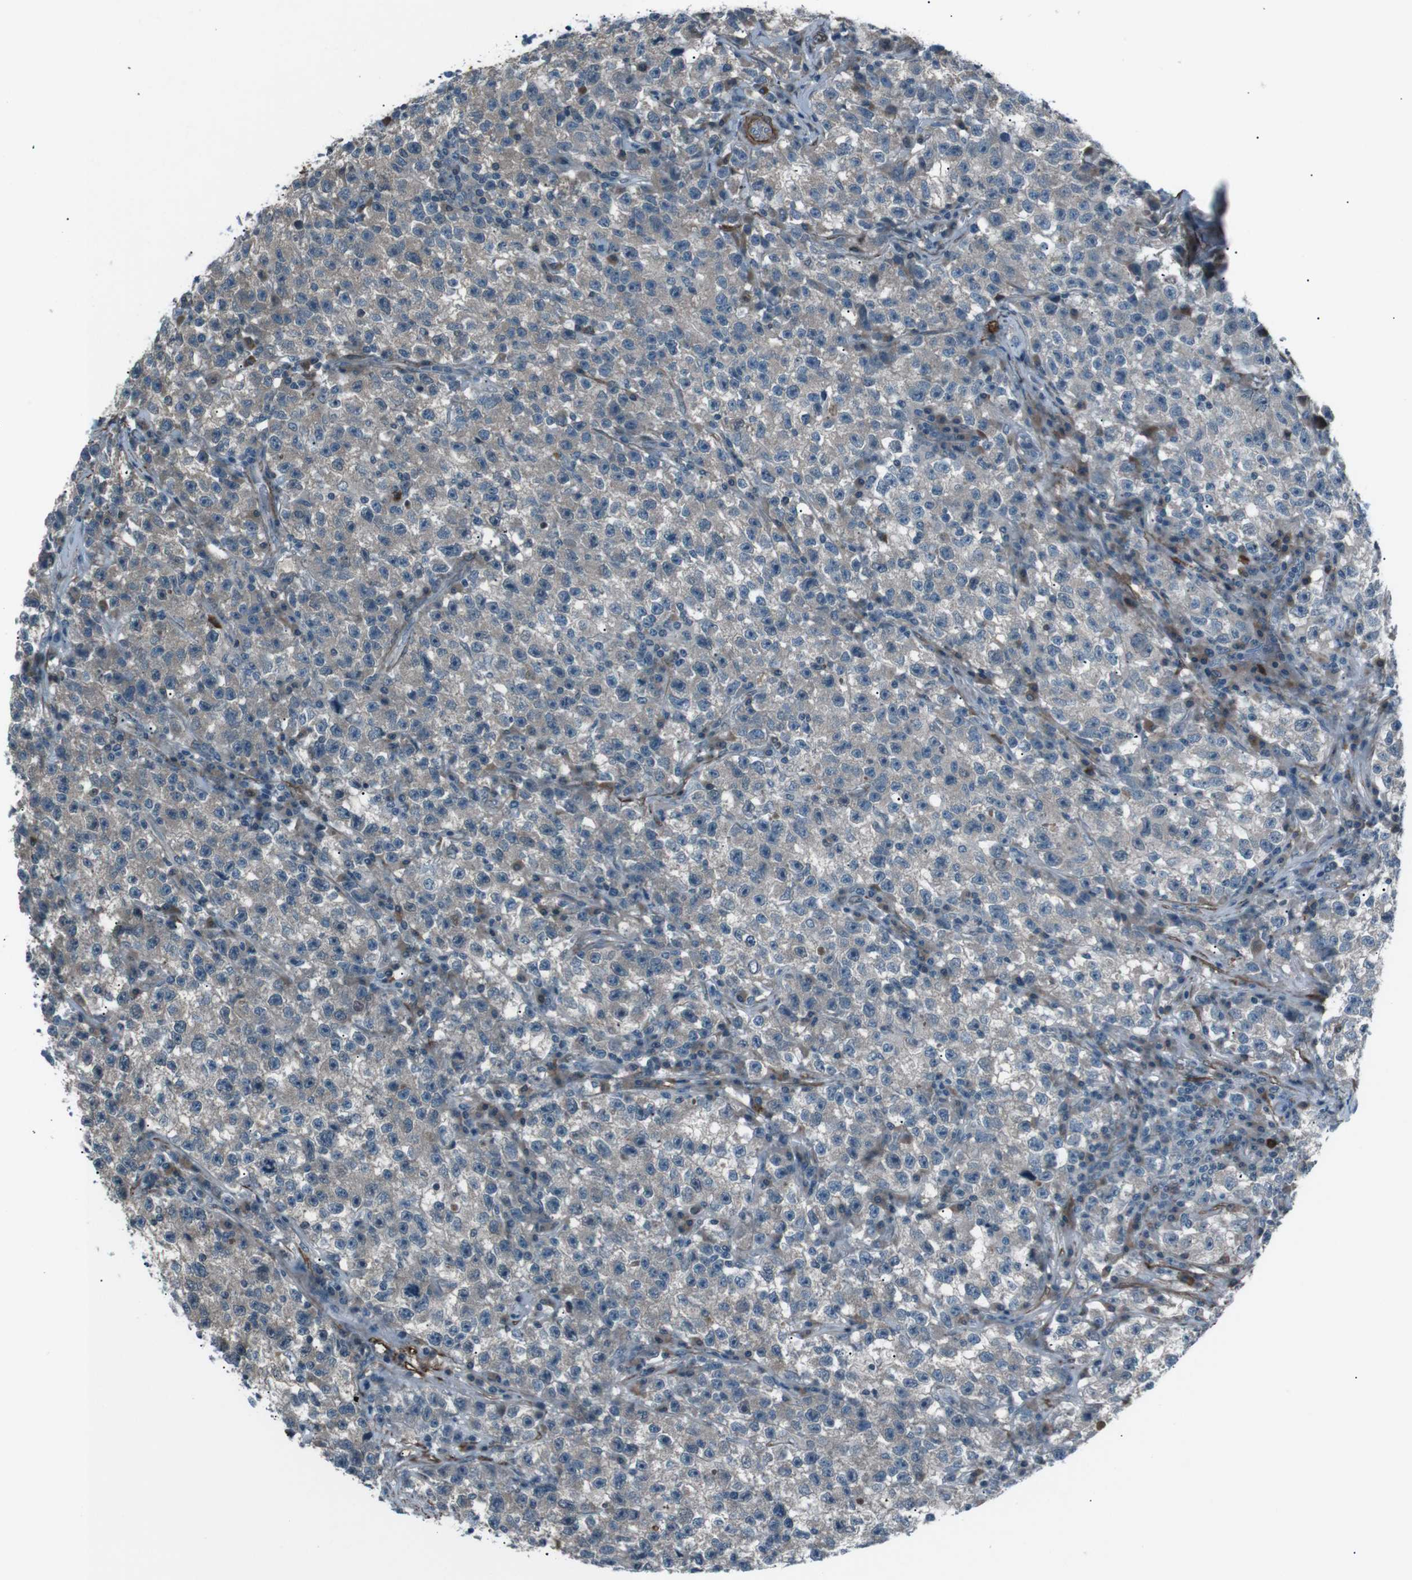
{"staining": {"intensity": "negative", "quantity": "none", "location": "none"}, "tissue": "testis cancer", "cell_type": "Tumor cells", "image_type": "cancer", "snomed": [{"axis": "morphology", "description": "Seminoma, NOS"}, {"axis": "topography", "description": "Testis"}], "caption": "Seminoma (testis) was stained to show a protein in brown. There is no significant positivity in tumor cells. (Brightfield microscopy of DAB immunohistochemistry at high magnification).", "gene": "PDLIM5", "patient": {"sex": "male", "age": 22}}